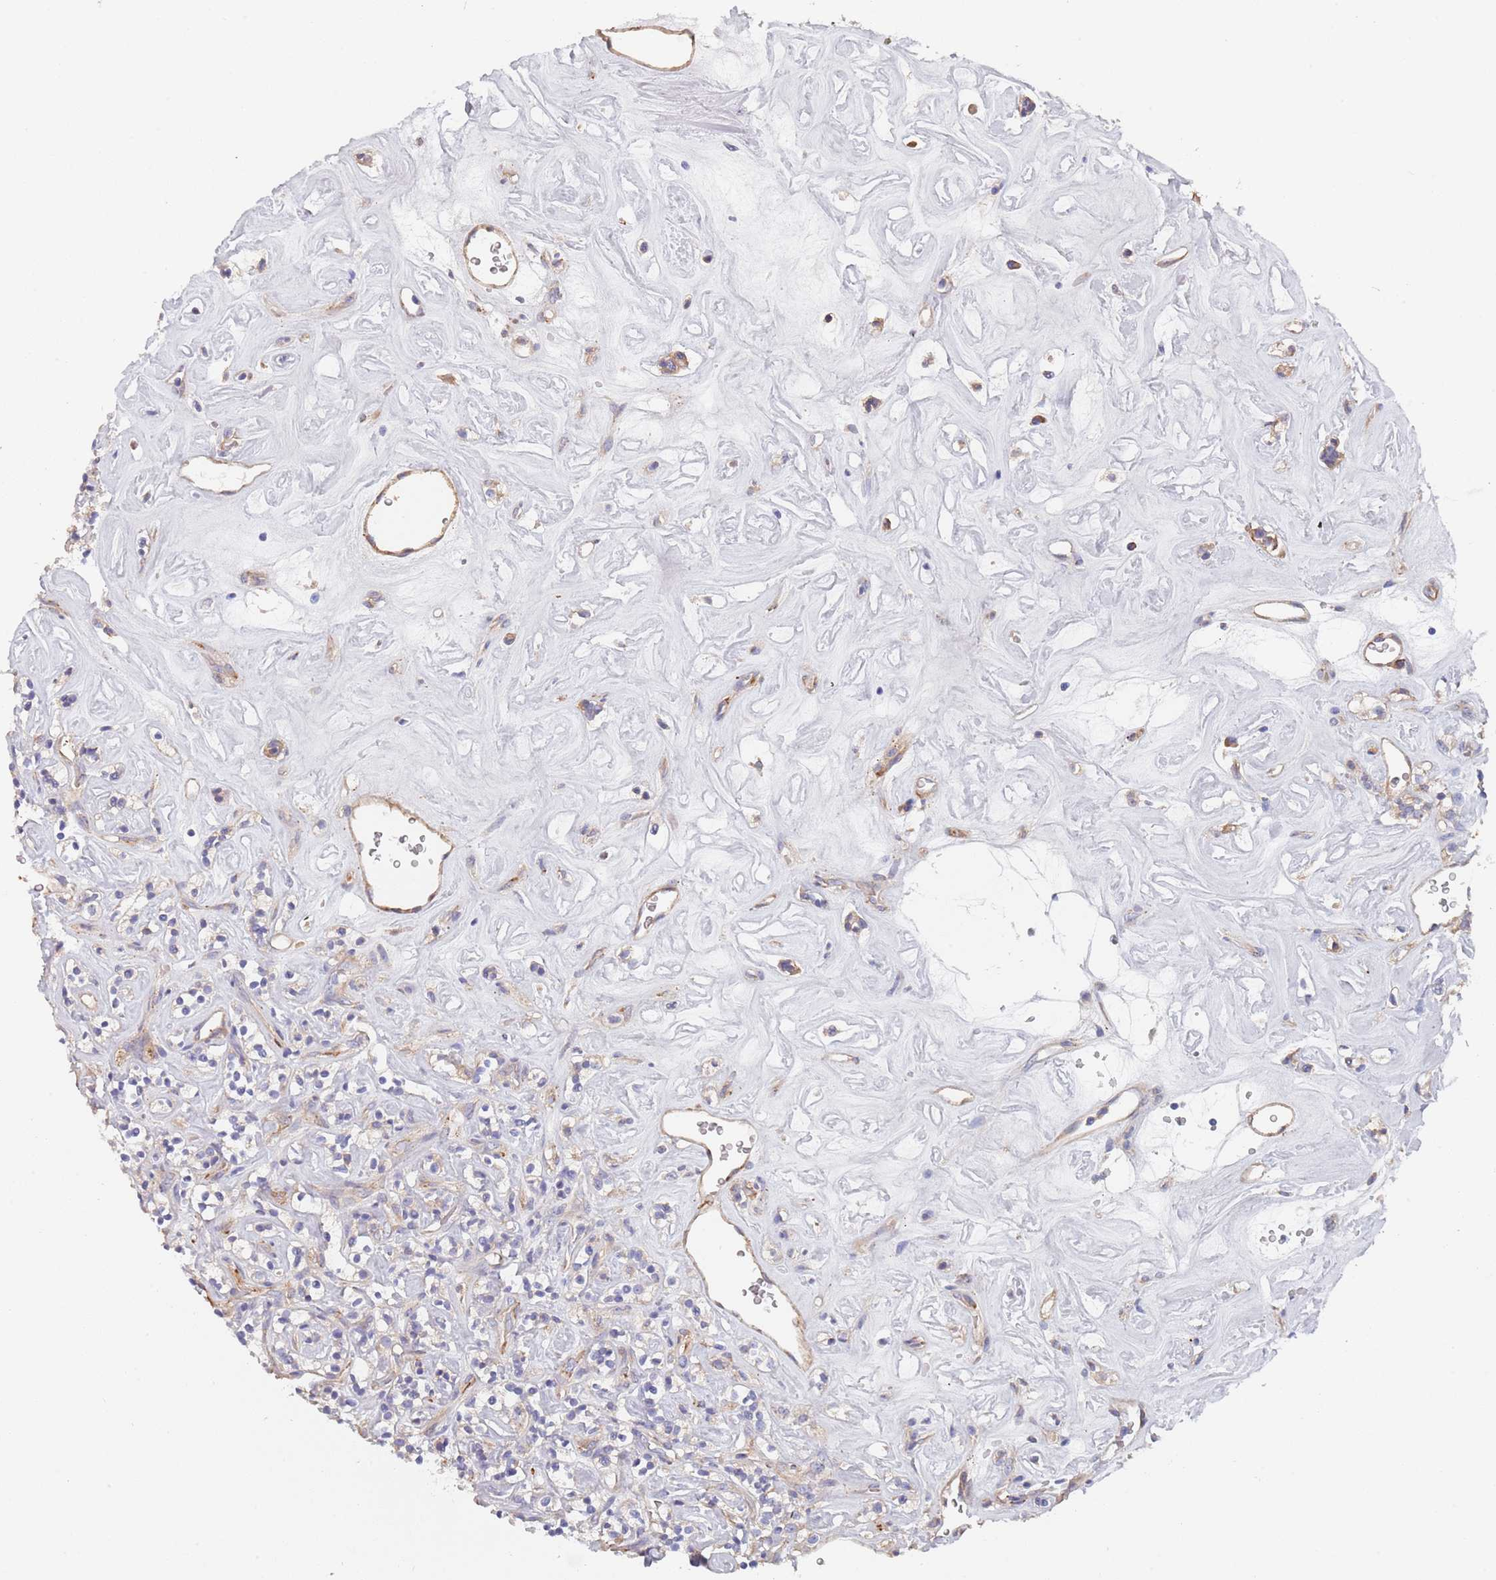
{"staining": {"intensity": "negative", "quantity": "none", "location": "none"}, "tissue": "renal cancer", "cell_type": "Tumor cells", "image_type": "cancer", "snomed": [{"axis": "morphology", "description": "Adenocarcinoma, NOS"}, {"axis": "topography", "description": "Kidney"}], "caption": "Tumor cells show no significant expression in adenocarcinoma (renal). Nuclei are stained in blue.", "gene": "DCUN1D3", "patient": {"sex": "male", "age": 77}}